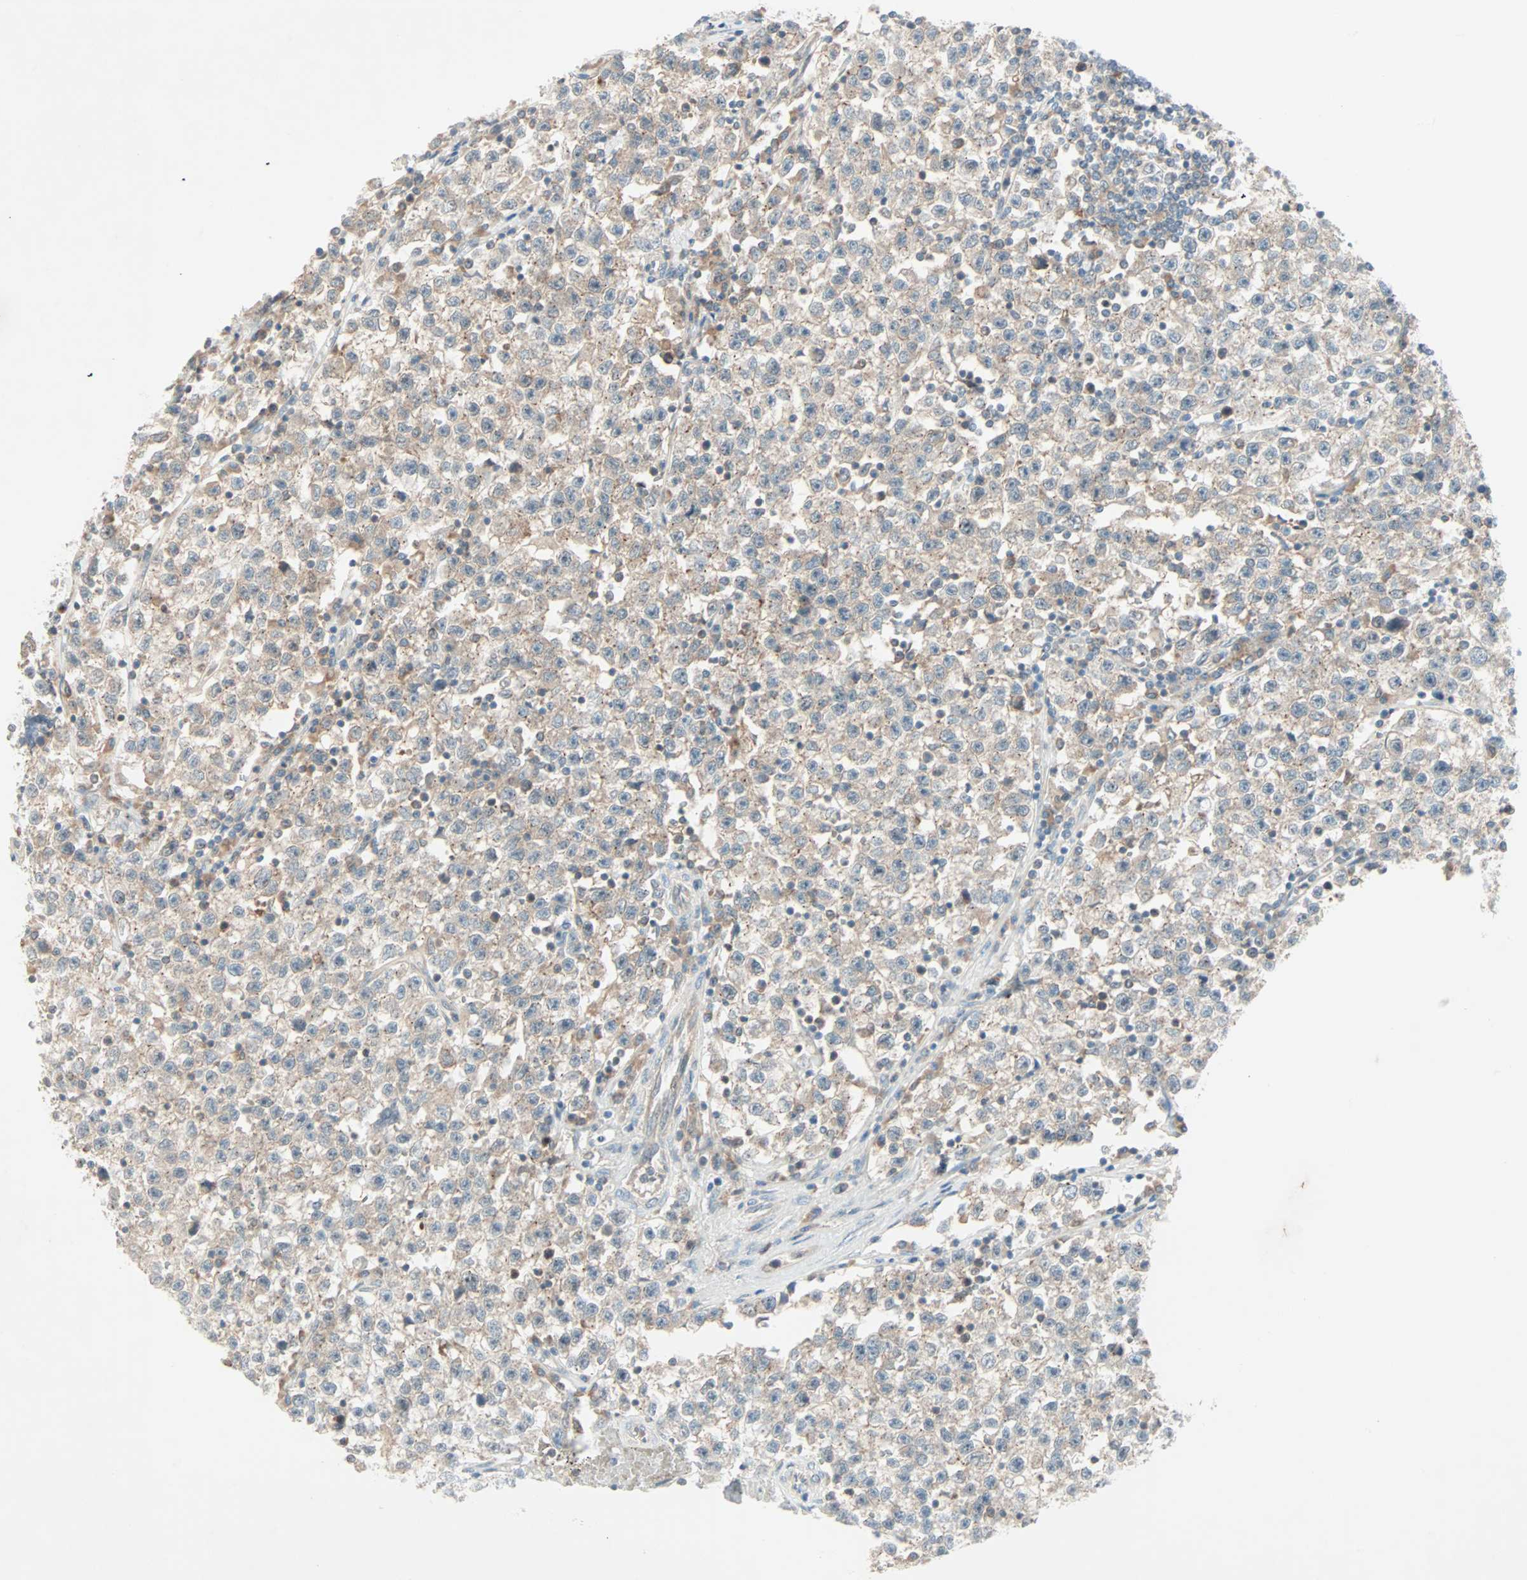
{"staining": {"intensity": "weak", "quantity": "25%-75%", "location": "cytoplasmic/membranous"}, "tissue": "testis cancer", "cell_type": "Tumor cells", "image_type": "cancer", "snomed": [{"axis": "morphology", "description": "Seminoma, NOS"}, {"axis": "topography", "description": "Testis"}], "caption": "Protein staining displays weak cytoplasmic/membranous staining in approximately 25%-75% of tumor cells in testis cancer (seminoma).", "gene": "SMIM8", "patient": {"sex": "male", "age": 22}}